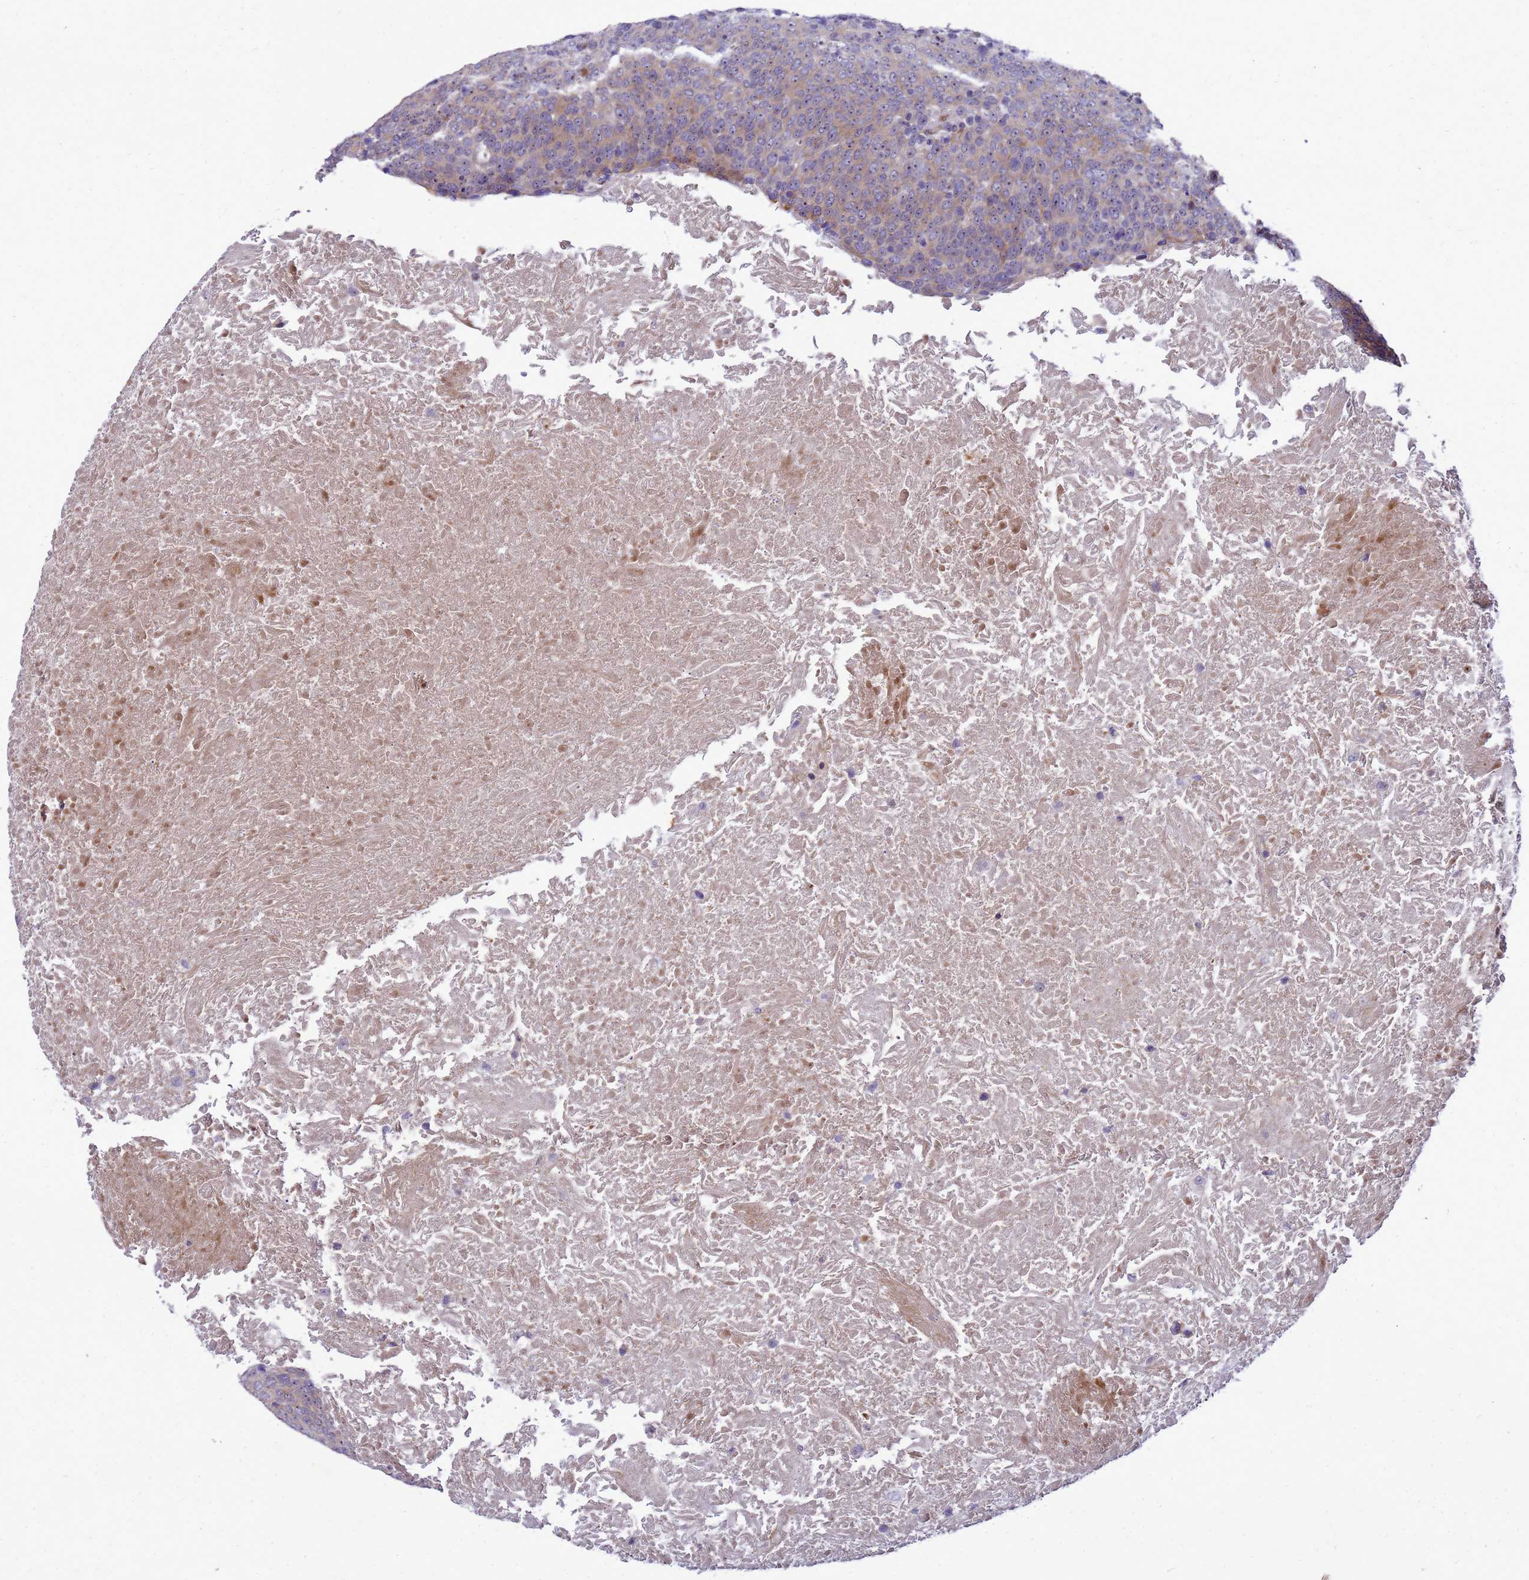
{"staining": {"intensity": "moderate", "quantity": "25%-75%", "location": "cytoplasmic/membranous"}, "tissue": "head and neck cancer", "cell_type": "Tumor cells", "image_type": "cancer", "snomed": [{"axis": "morphology", "description": "Squamous cell carcinoma, NOS"}, {"axis": "morphology", "description": "Squamous cell carcinoma, metastatic, NOS"}, {"axis": "topography", "description": "Lymph node"}, {"axis": "topography", "description": "Head-Neck"}], "caption": "A micrograph of human squamous cell carcinoma (head and neck) stained for a protein shows moderate cytoplasmic/membranous brown staining in tumor cells.", "gene": "RSPO1", "patient": {"sex": "male", "age": 62}}